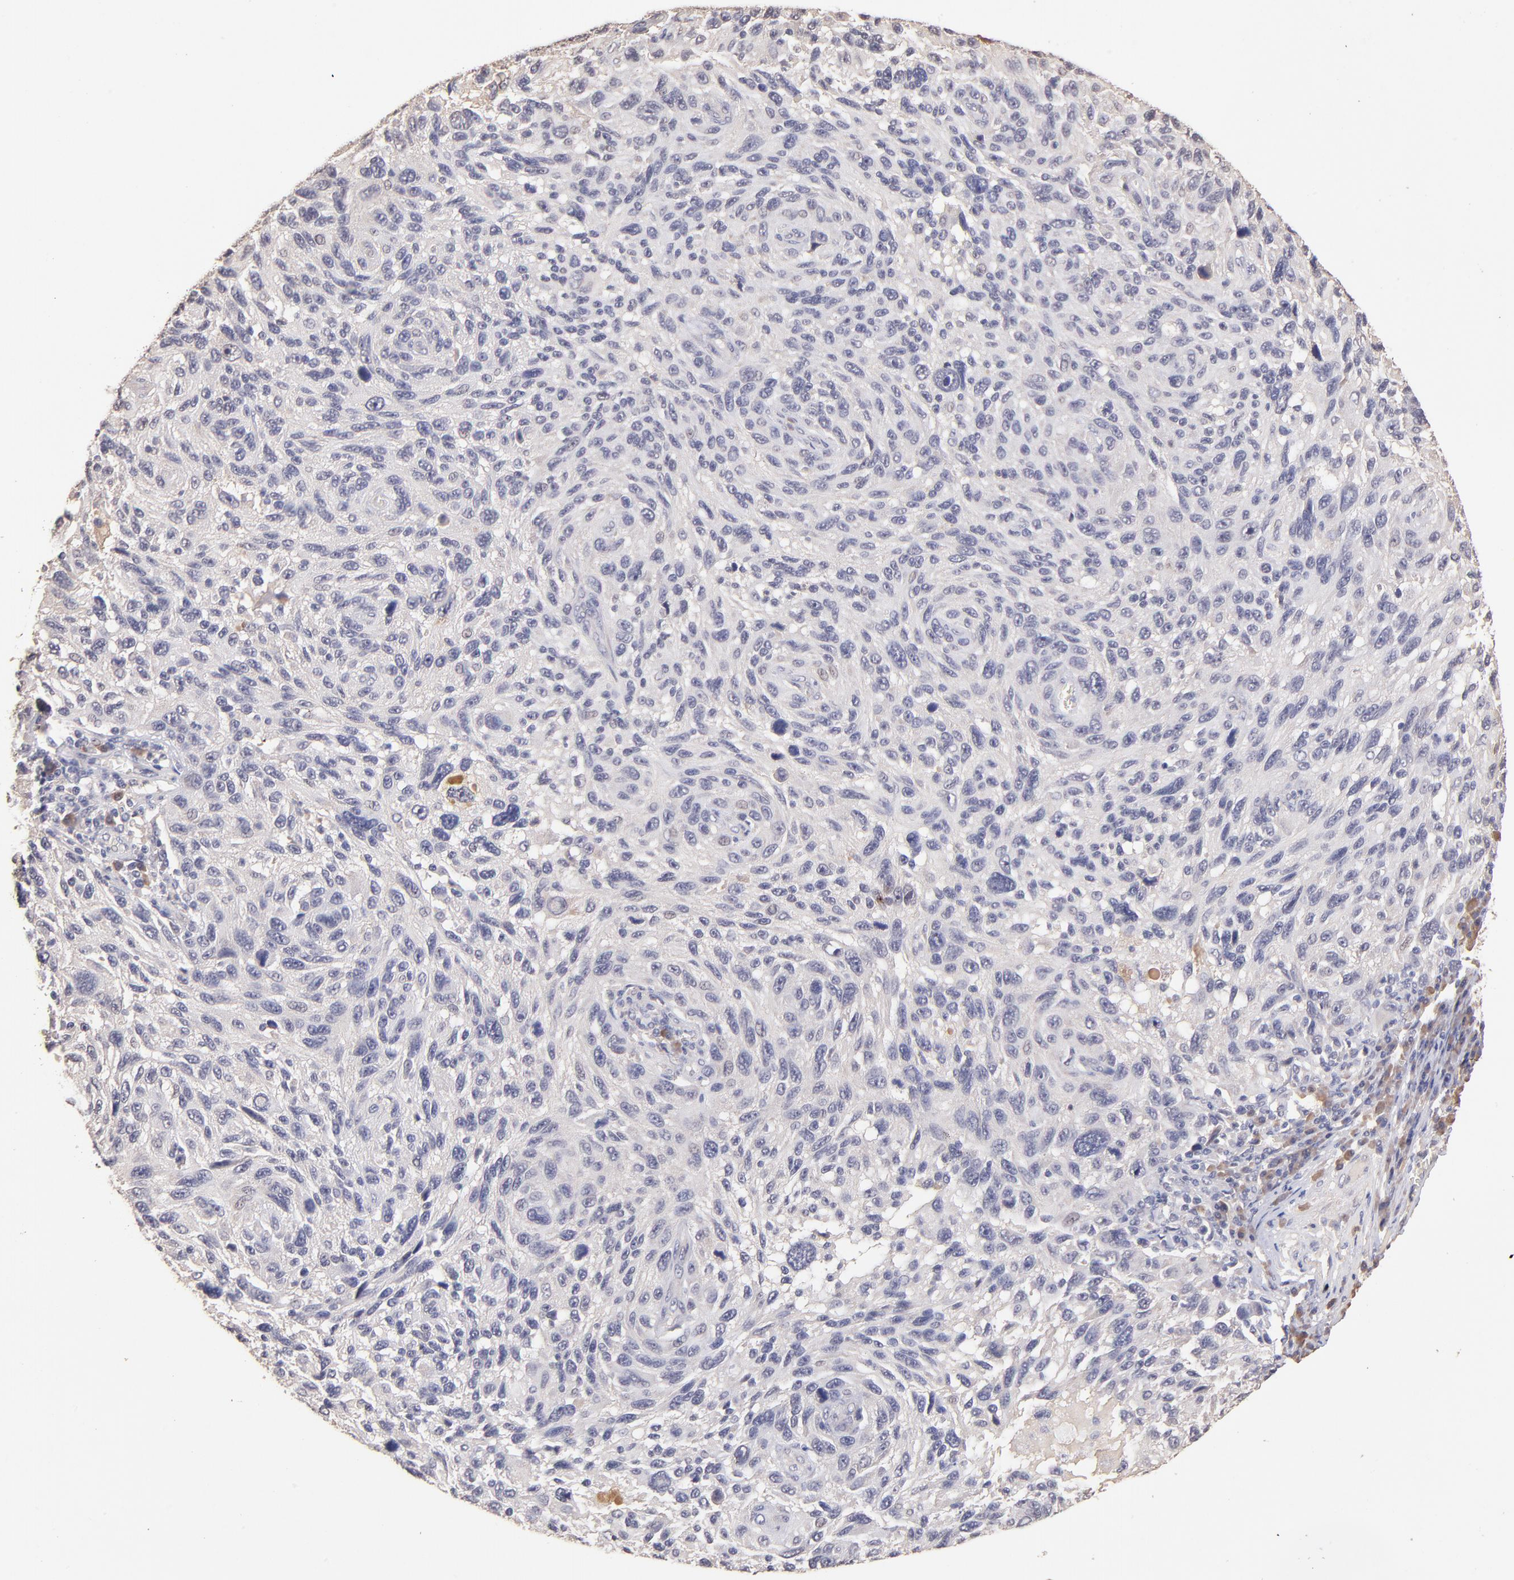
{"staining": {"intensity": "negative", "quantity": "none", "location": "none"}, "tissue": "melanoma", "cell_type": "Tumor cells", "image_type": "cancer", "snomed": [{"axis": "morphology", "description": "Malignant melanoma, NOS"}, {"axis": "topography", "description": "Skin"}], "caption": "Malignant melanoma was stained to show a protein in brown. There is no significant expression in tumor cells.", "gene": "RNASEL", "patient": {"sex": "male", "age": 53}}